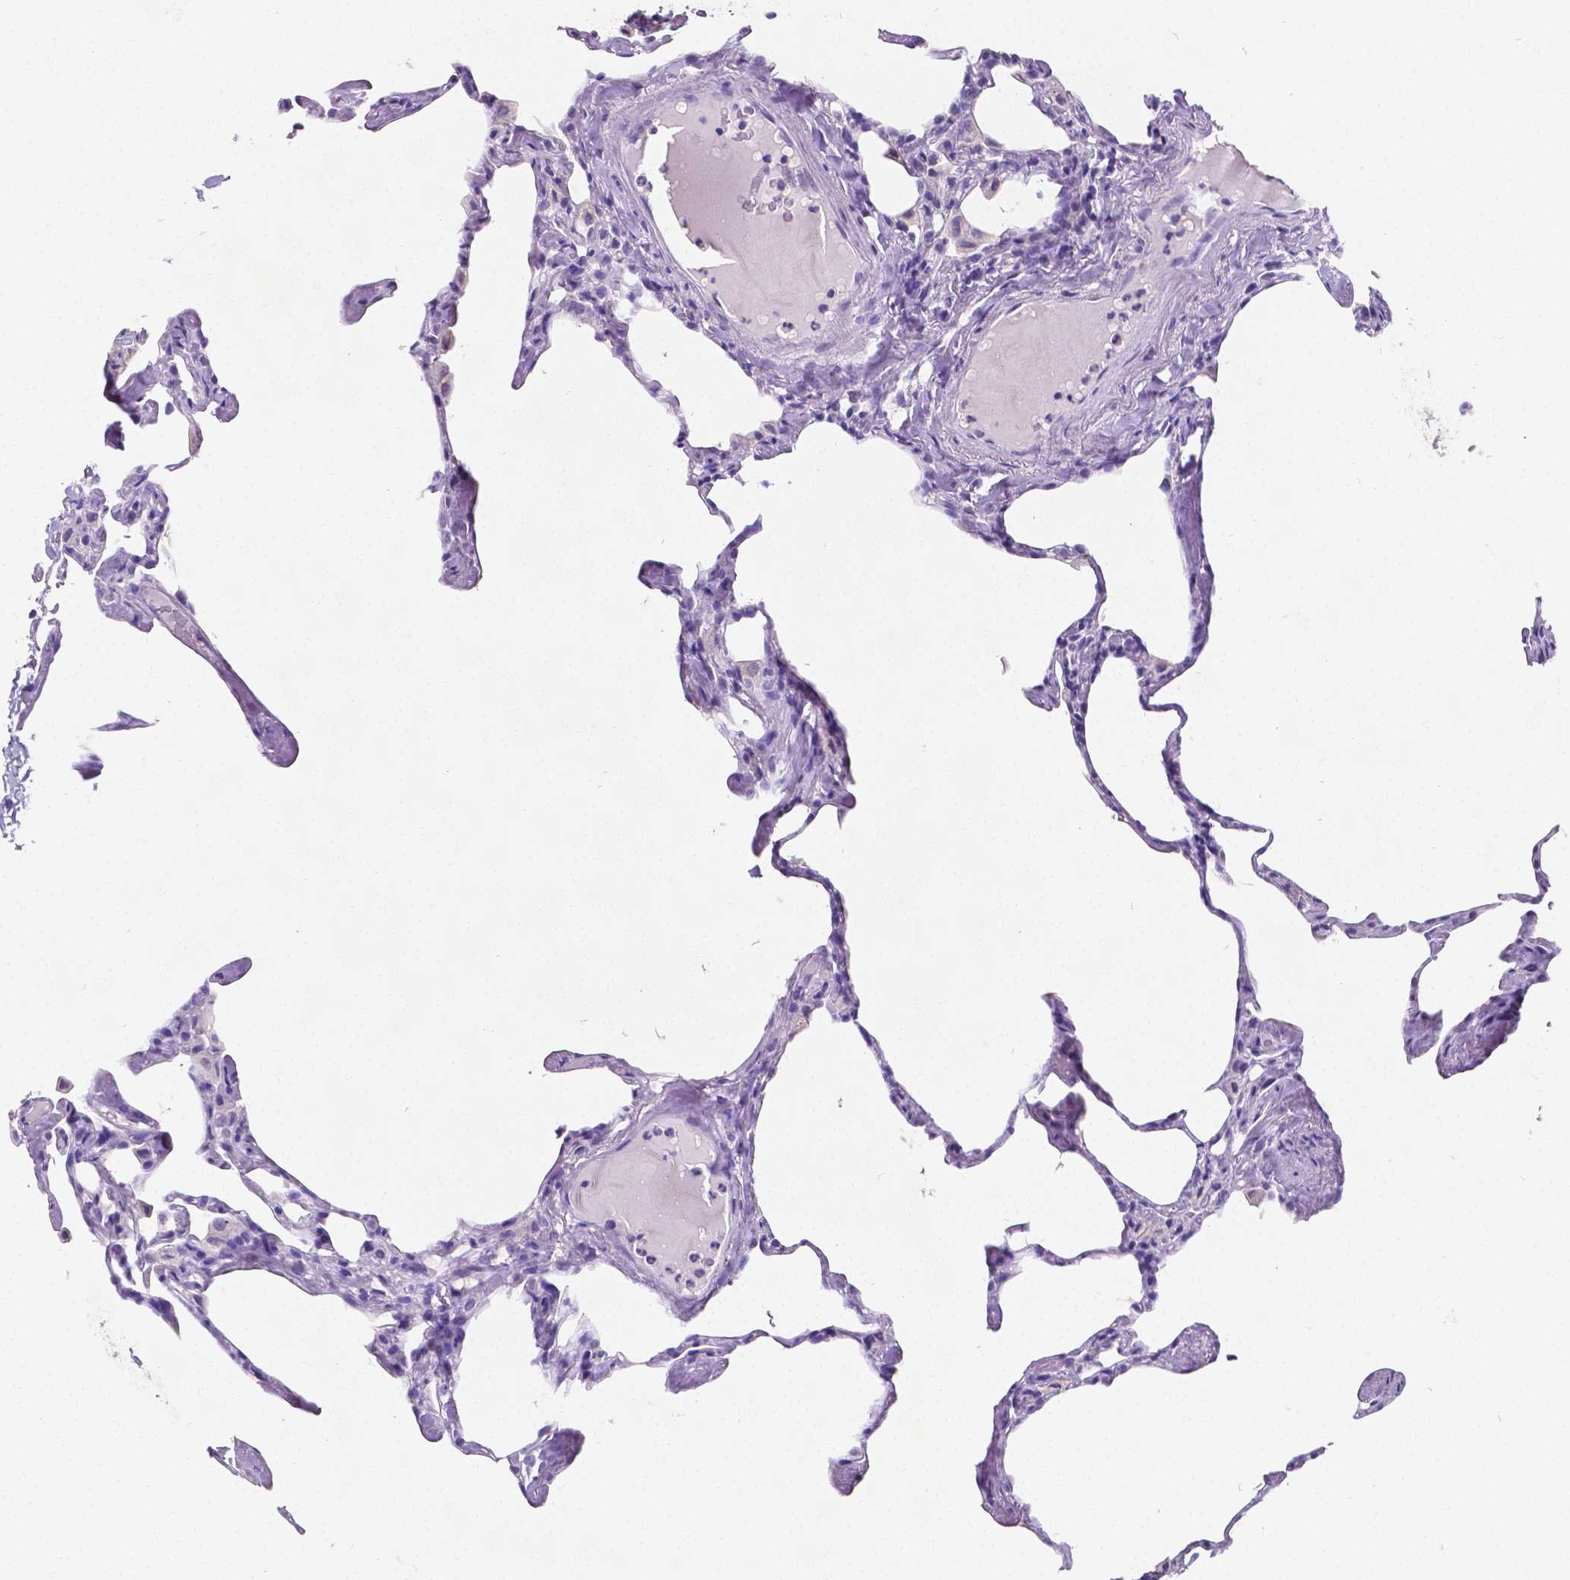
{"staining": {"intensity": "negative", "quantity": "none", "location": "none"}, "tissue": "lung", "cell_type": "Alveolar cells", "image_type": "normal", "snomed": [{"axis": "morphology", "description": "Normal tissue, NOS"}, {"axis": "topography", "description": "Lung"}], "caption": "The histopathology image displays no staining of alveolar cells in normal lung. Brightfield microscopy of immunohistochemistry stained with DAB (3,3'-diaminobenzidine) (brown) and hematoxylin (blue), captured at high magnification.", "gene": "SATB2", "patient": {"sex": "male", "age": 65}}